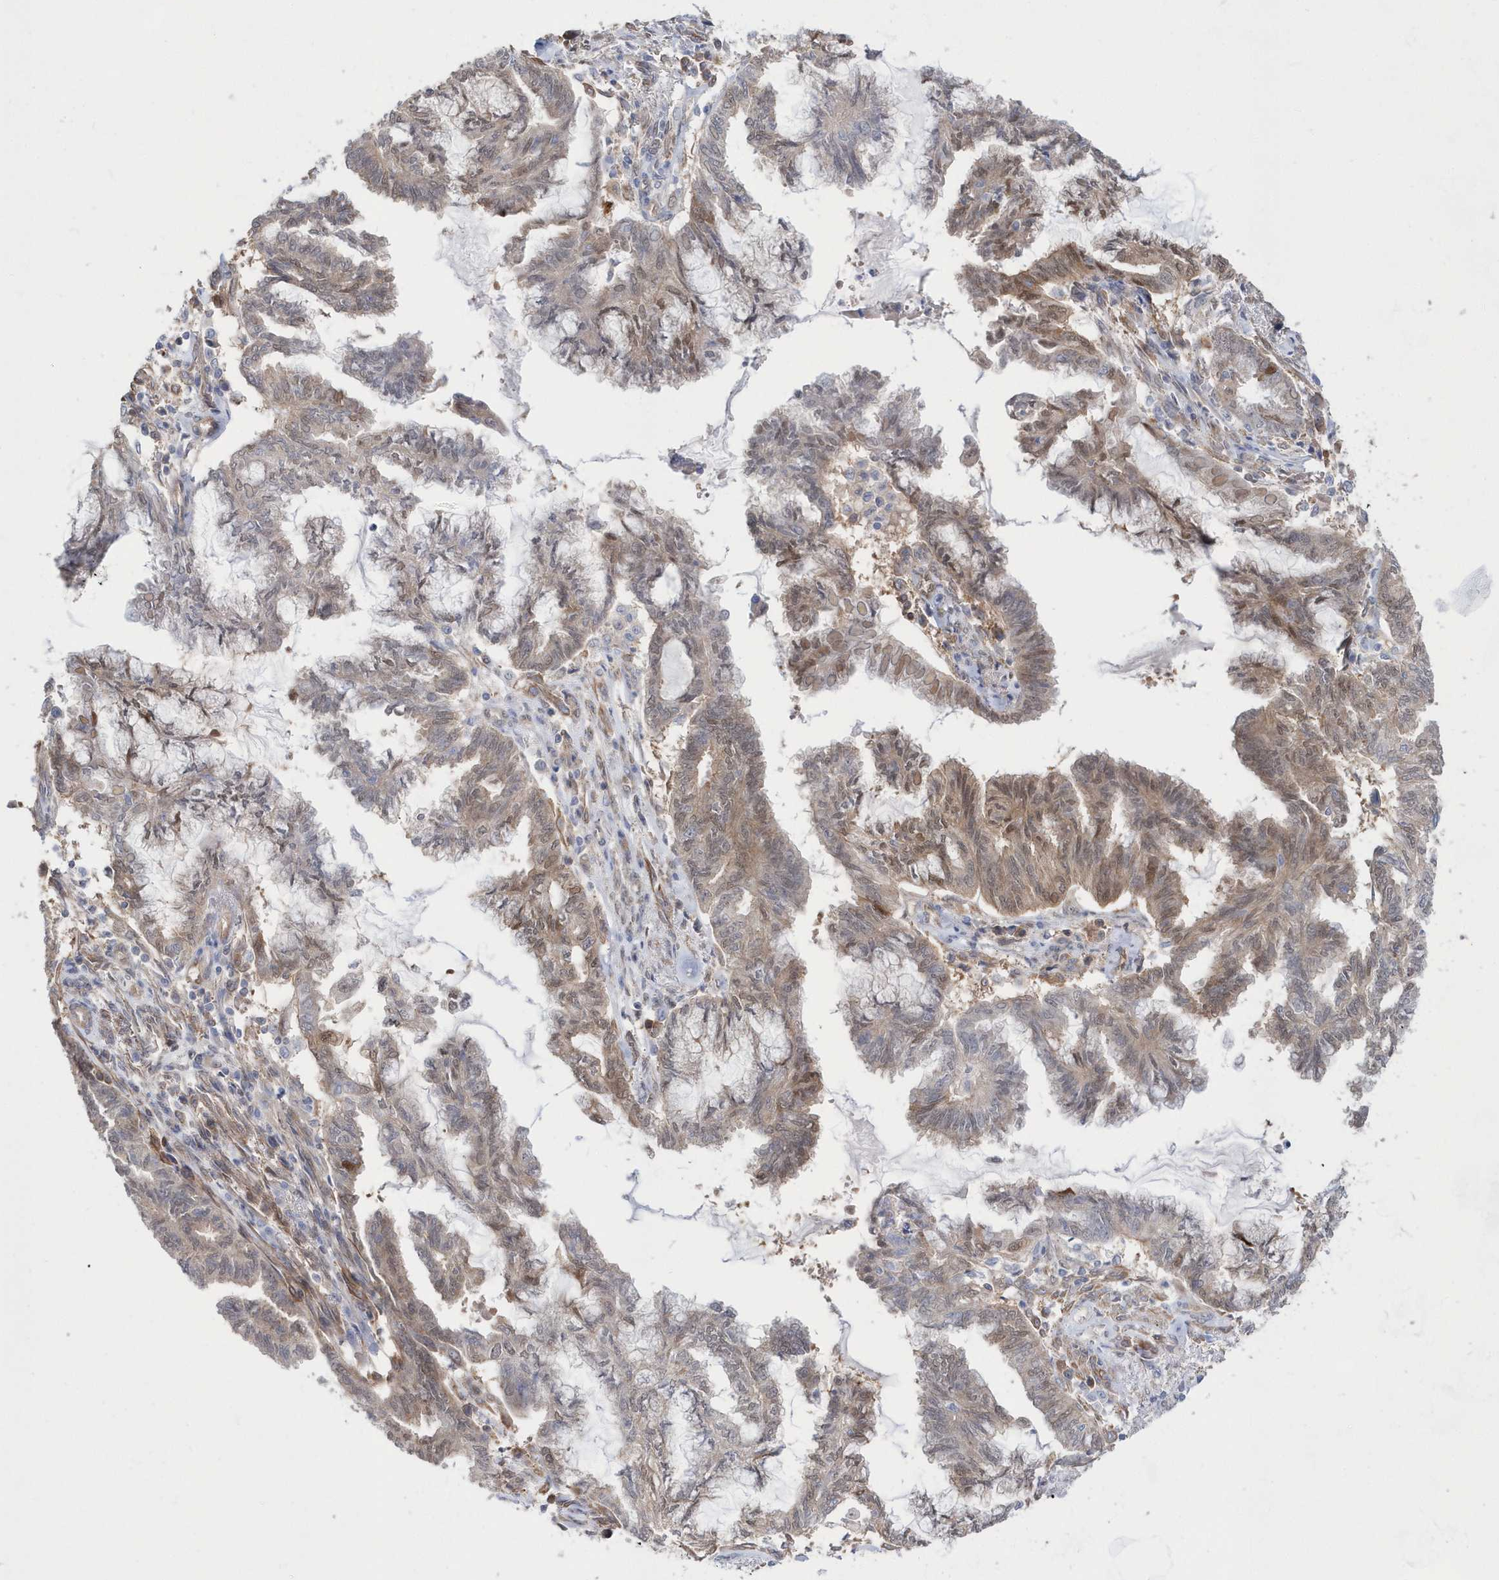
{"staining": {"intensity": "moderate", "quantity": "25%-75%", "location": "cytoplasmic/membranous,nuclear"}, "tissue": "endometrial cancer", "cell_type": "Tumor cells", "image_type": "cancer", "snomed": [{"axis": "morphology", "description": "Adenocarcinoma, NOS"}, {"axis": "topography", "description": "Endometrium"}], "caption": "Human endometrial cancer (adenocarcinoma) stained with a brown dye exhibits moderate cytoplasmic/membranous and nuclear positive staining in about 25%-75% of tumor cells.", "gene": "BDH2", "patient": {"sex": "female", "age": 86}}